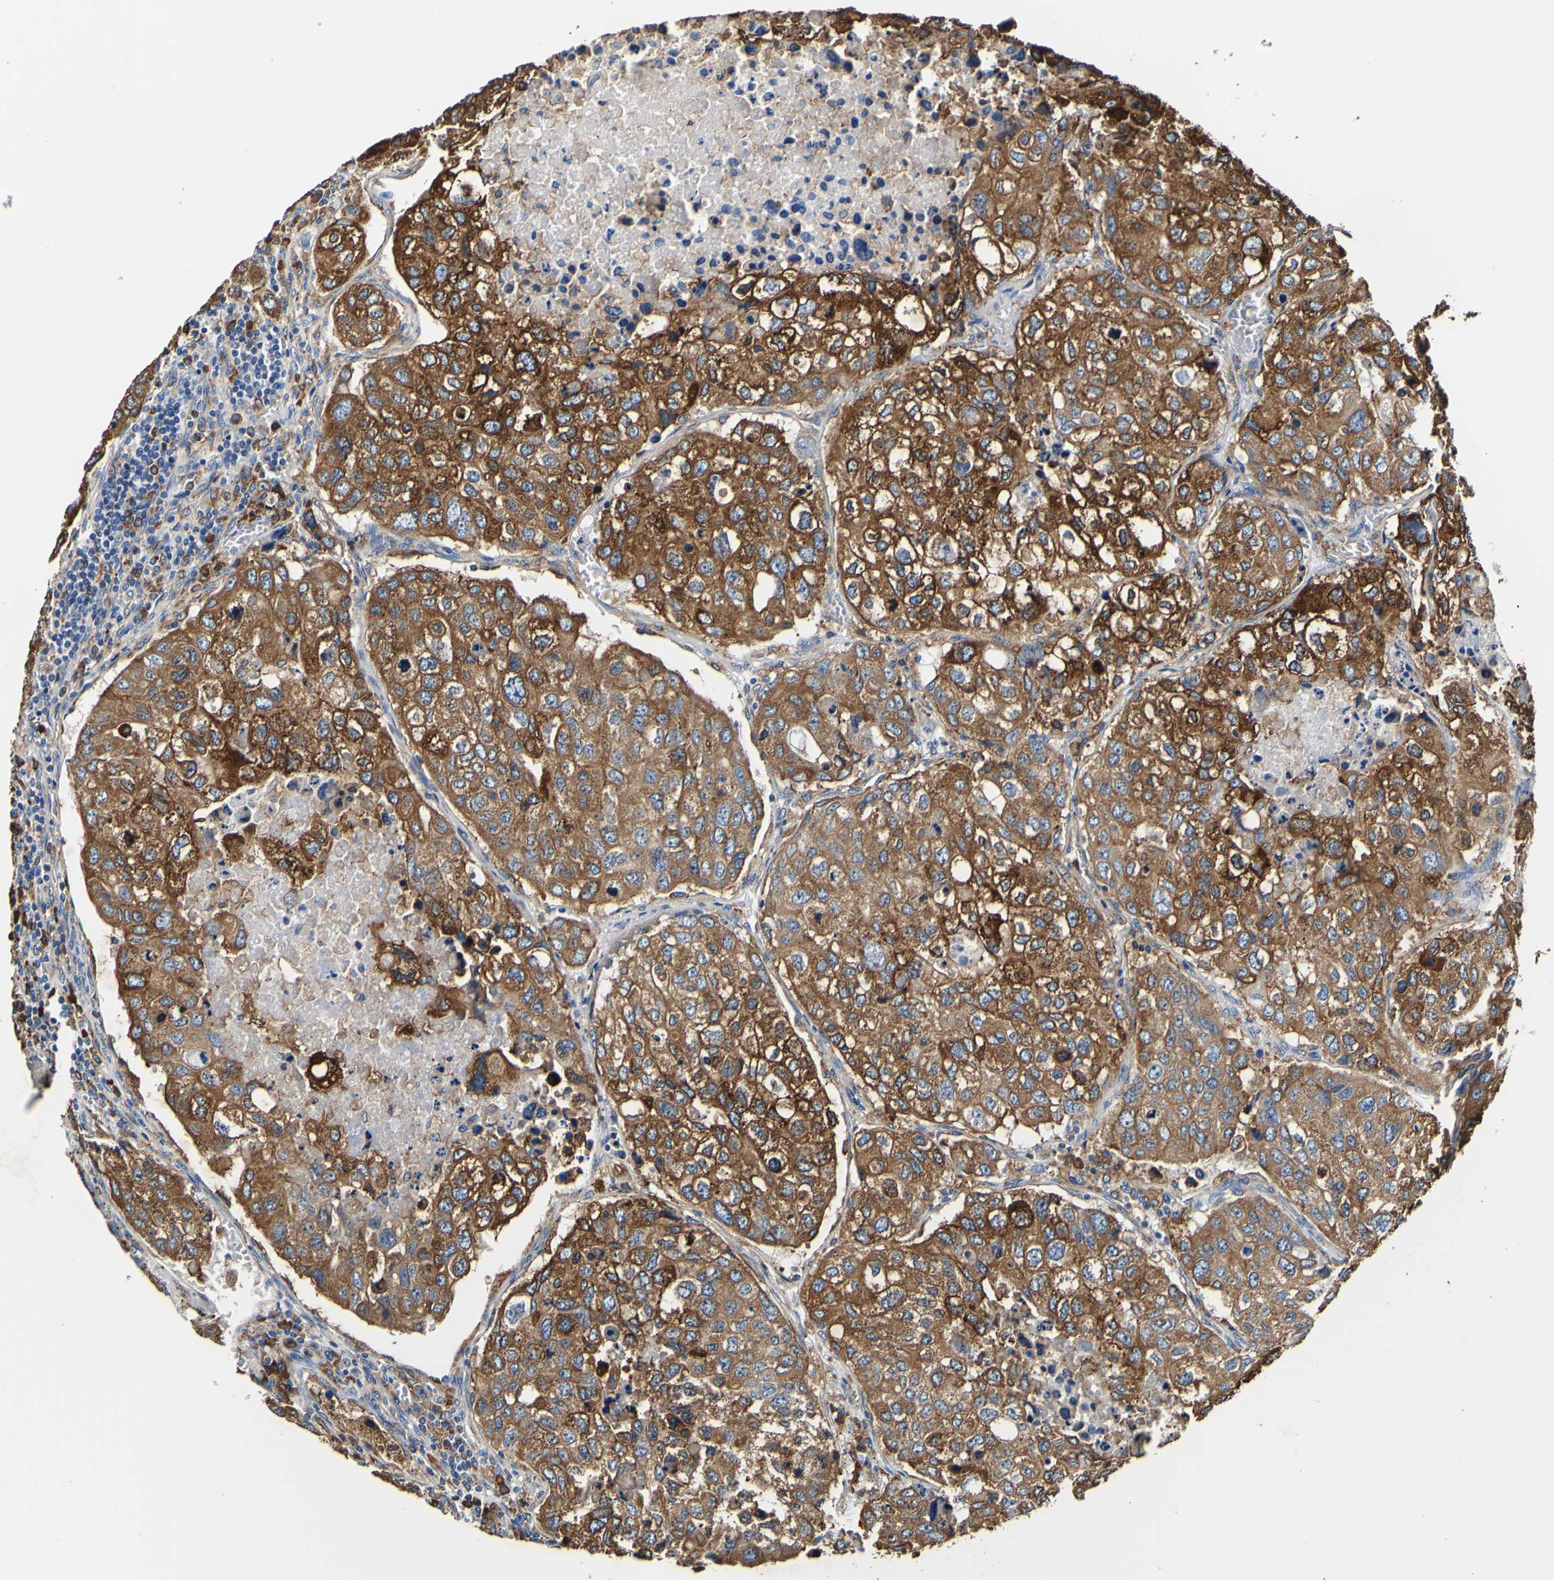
{"staining": {"intensity": "strong", "quantity": ">75%", "location": "cytoplasmic/membranous"}, "tissue": "urothelial cancer", "cell_type": "Tumor cells", "image_type": "cancer", "snomed": [{"axis": "morphology", "description": "Urothelial carcinoma, High grade"}, {"axis": "topography", "description": "Lymph node"}, {"axis": "topography", "description": "Urinary bladder"}], "caption": "Tumor cells exhibit high levels of strong cytoplasmic/membranous expression in approximately >75% of cells in human urothelial cancer. The staining was performed using DAB (3,3'-diaminobenzidine), with brown indicating positive protein expression. Nuclei are stained blue with hematoxylin.", "gene": "P4HB", "patient": {"sex": "male", "age": 51}}